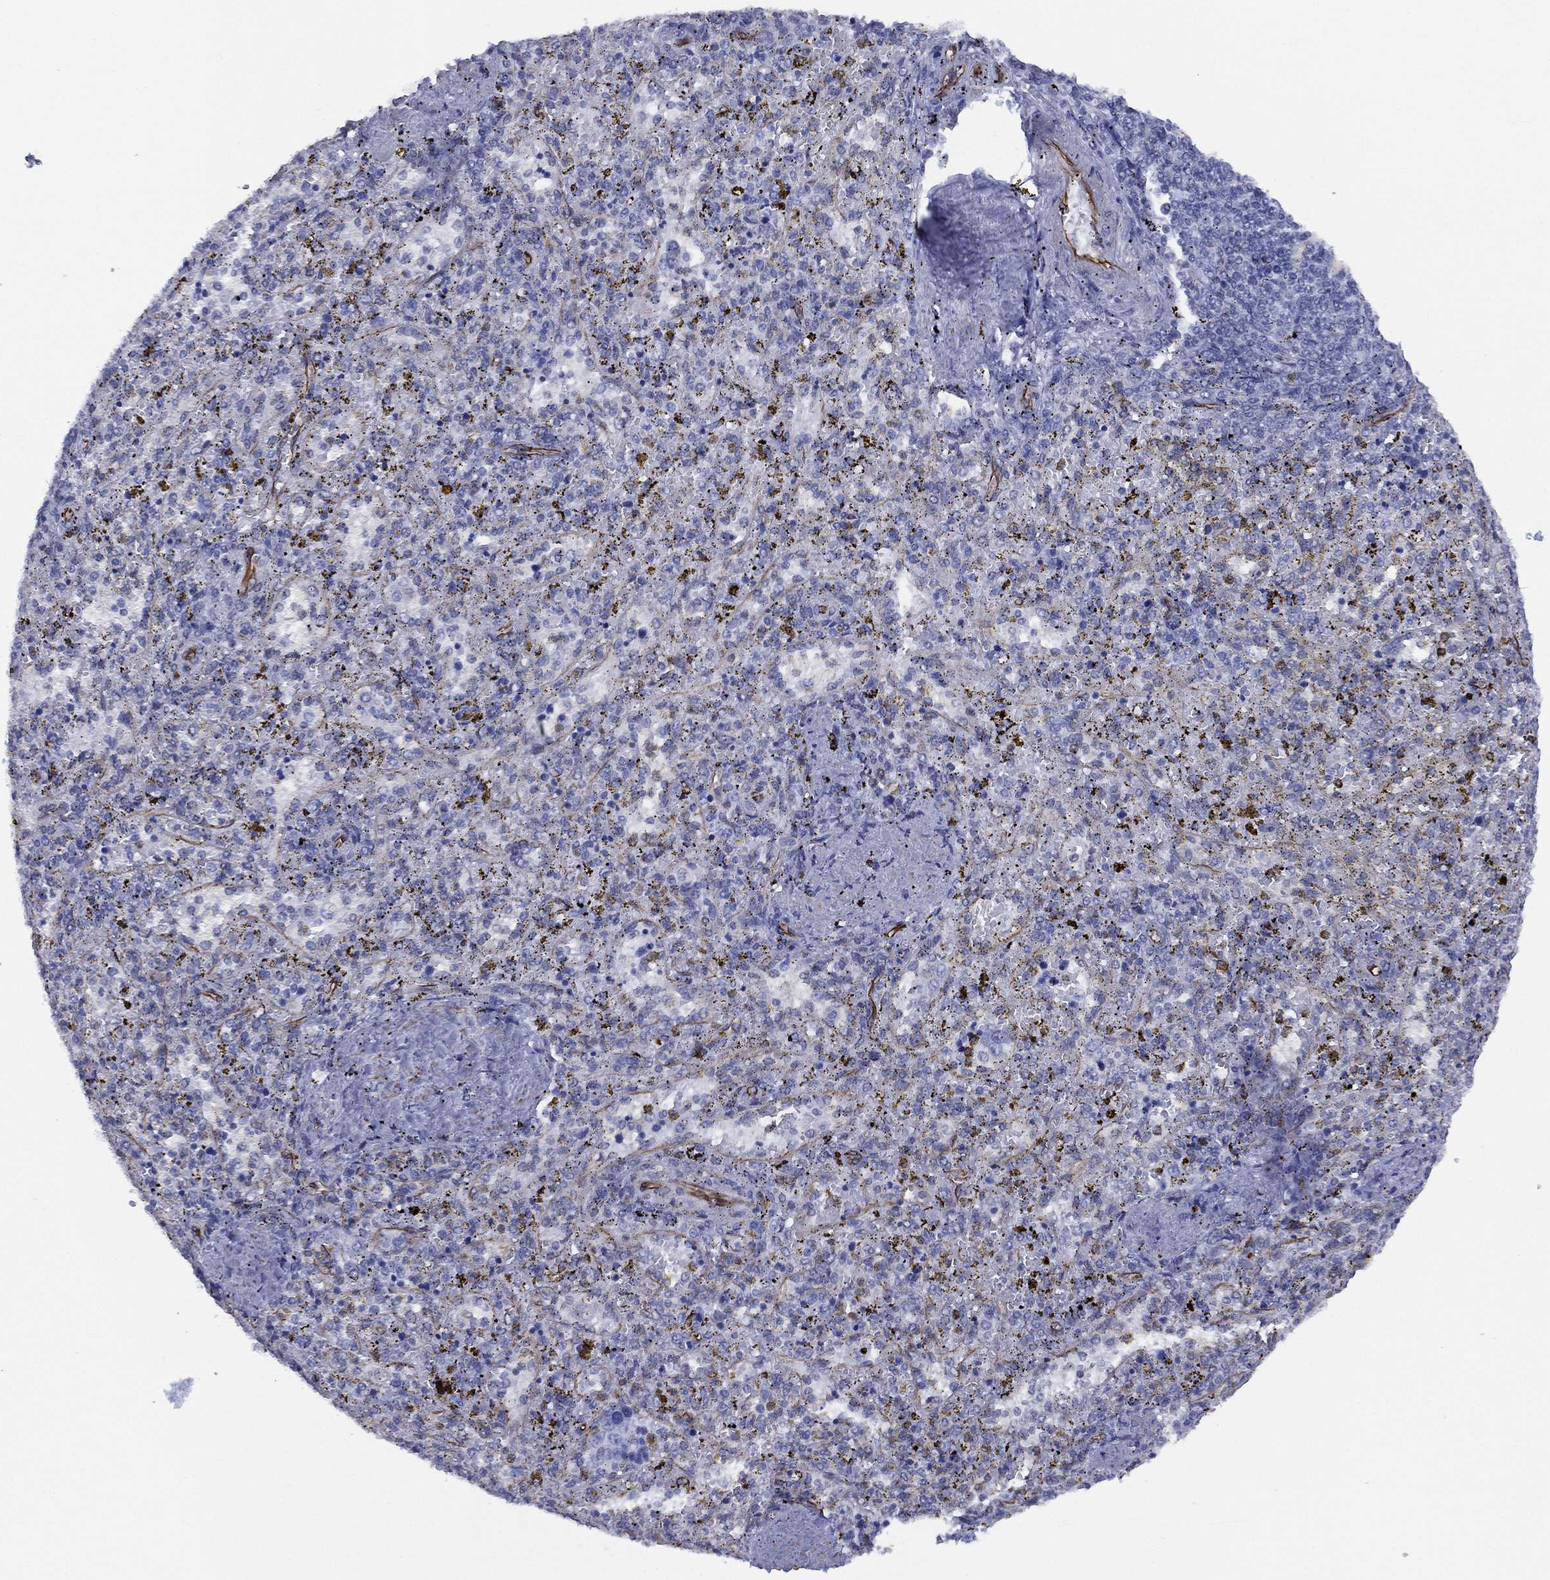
{"staining": {"intensity": "negative", "quantity": "none", "location": "none"}, "tissue": "spleen", "cell_type": "Cells in red pulp", "image_type": "normal", "snomed": [{"axis": "morphology", "description": "Normal tissue, NOS"}, {"axis": "topography", "description": "Spleen"}], "caption": "High power microscopy image of an immunohistochemistry (IHC) micrograph of unremarkable spleen, revealing no significant expression in cells in red pulp. Nuclei are stained in blue.", "gene": "MAS1", "patient": {"sex": "female", "age": 50}}